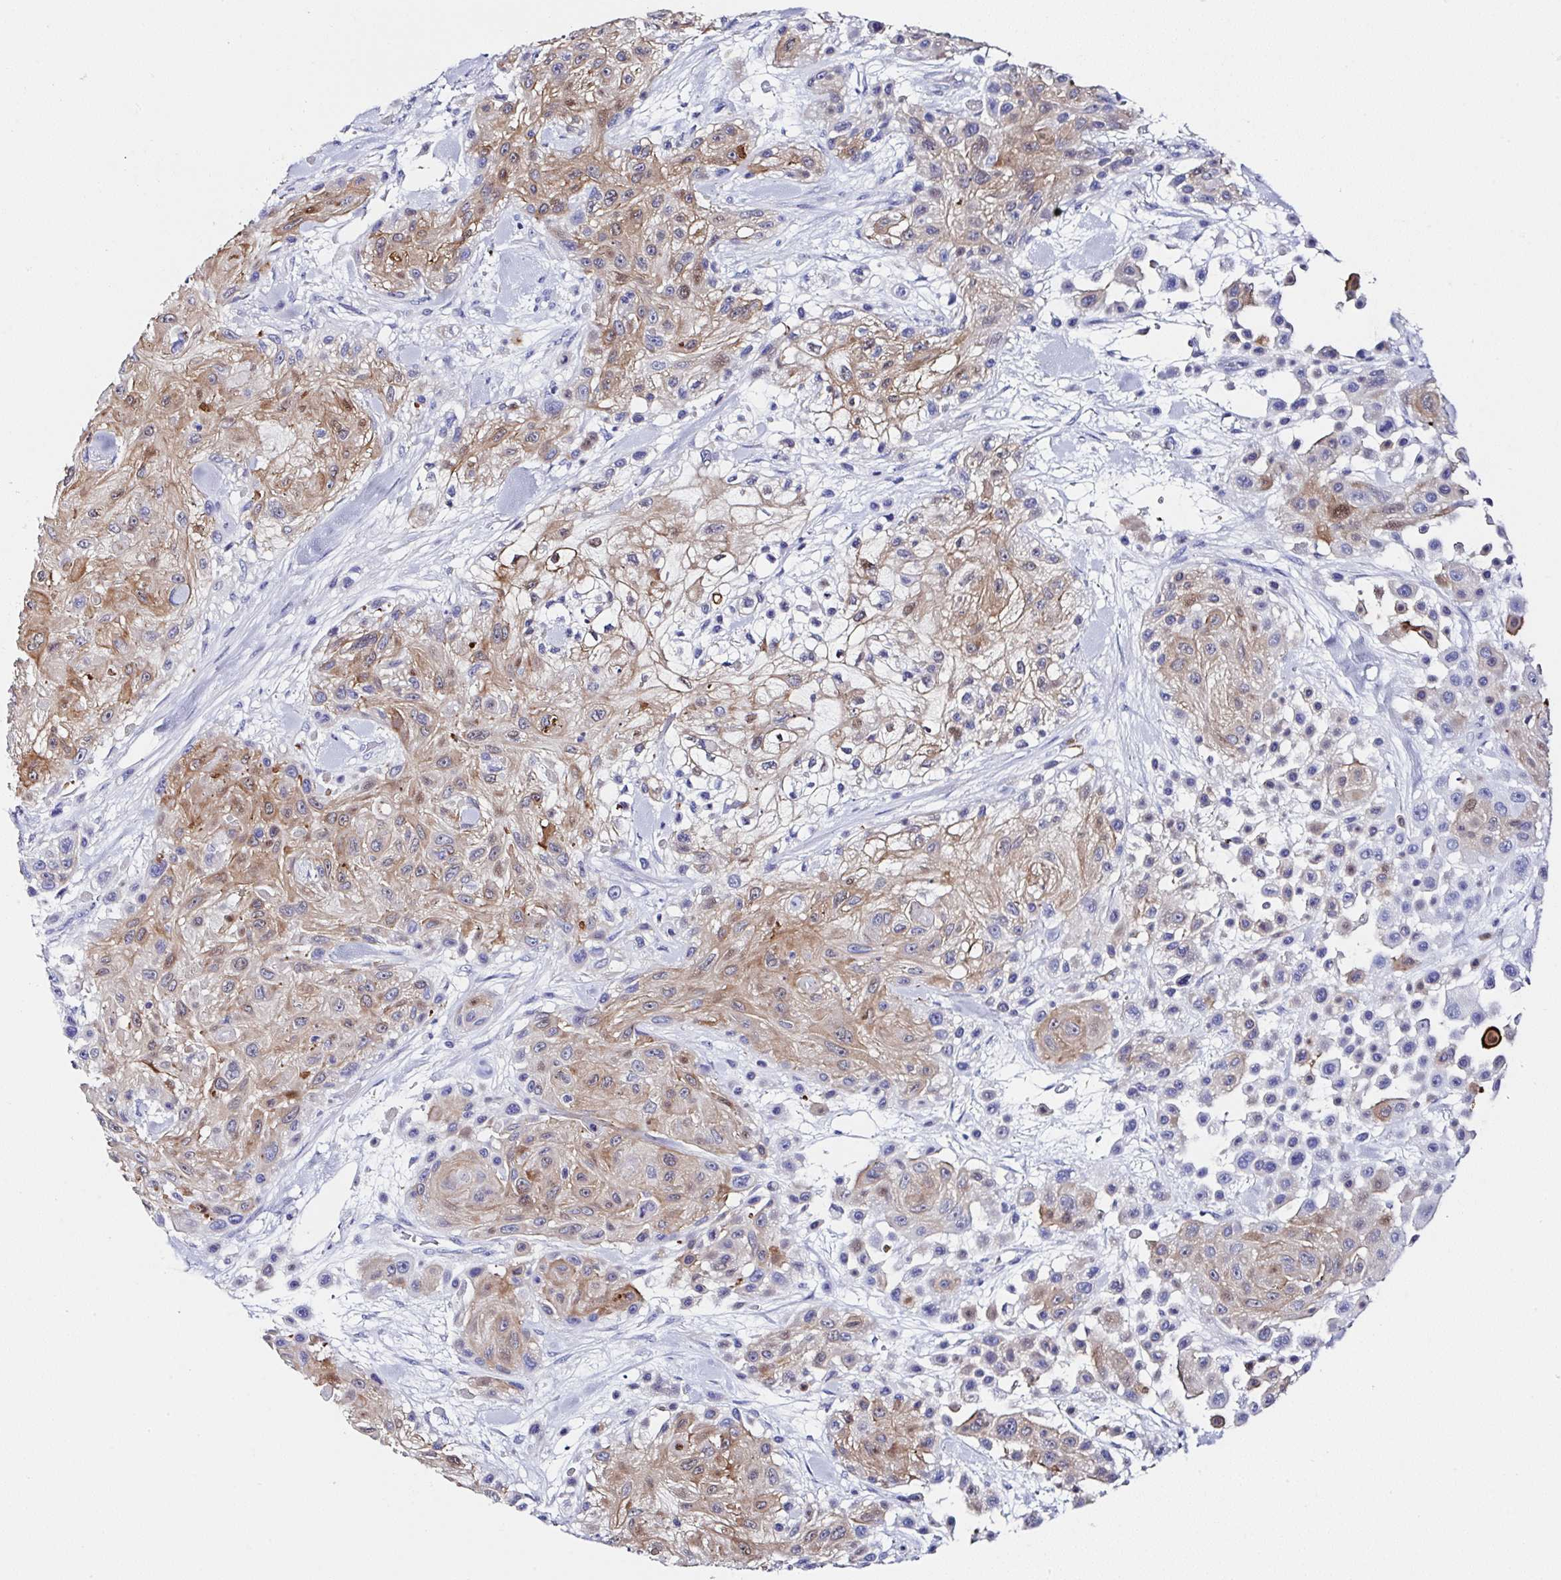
{"staining": {"intensity": "moderate", "quantity": "25%-75%", "location": "cytoplasmic/membranous"}, "tissue": "skin cancer", "cell_type": "Tumor cells", "image_type": "cancer", "snomed": [{"axis": "morphology", "description": "Squamous cell carcinoma, NOS"}, {"axis": "topography", "description": "Skin"}], "caption": "Brown immunohistochemical staining in human skin cancer displays moderate cytoplasmic/membranous staining in approximately 25%-75% of tumor cells.", "gene": "UGT3A1", "patient": {"sex": "male", "age": 67}}